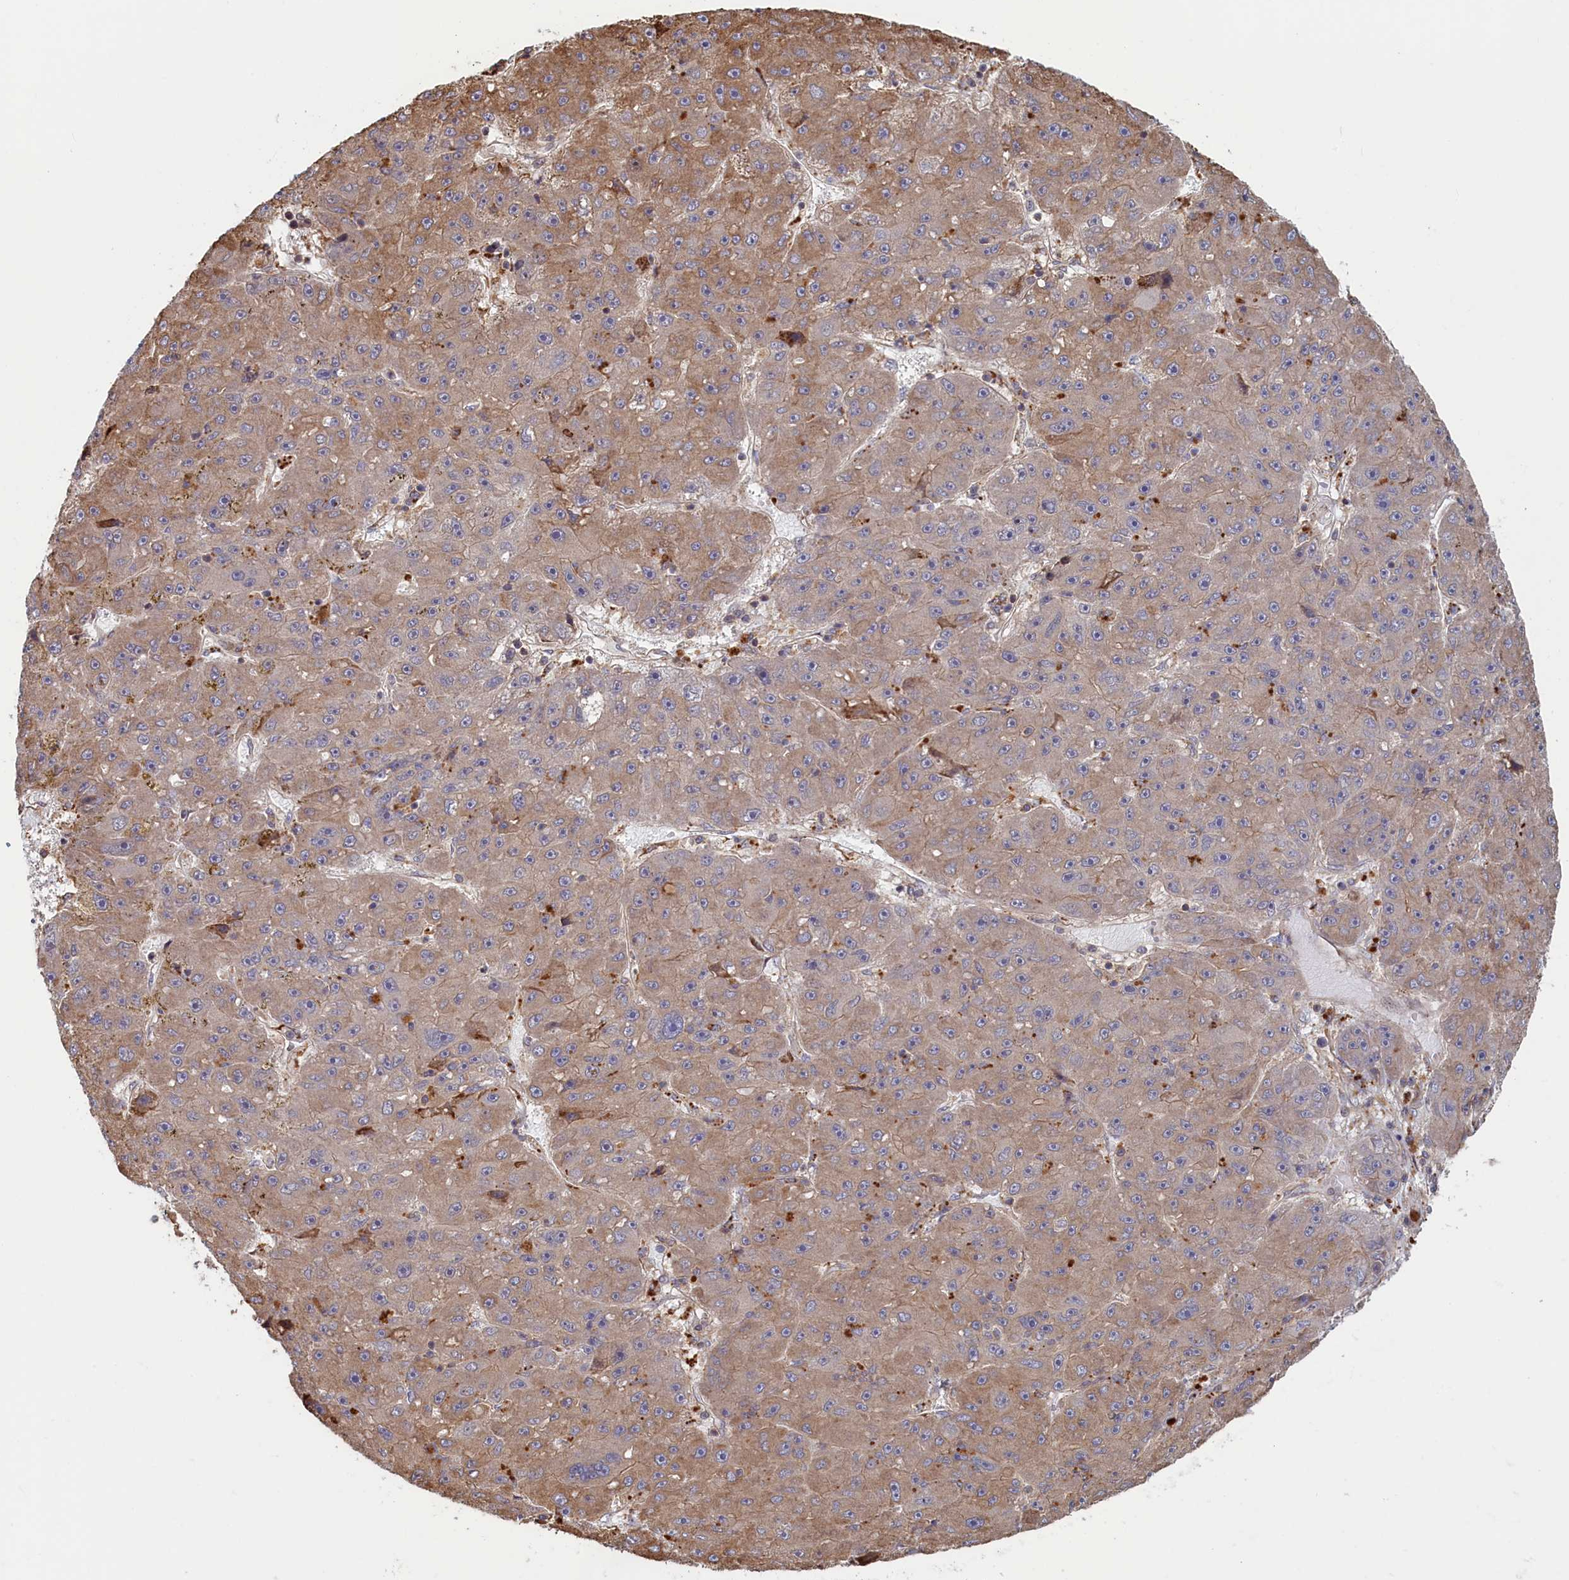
{"staining": {"intensity": "weak", "quantity": ">75%", "location": "cytoplasmic/membranous"}, "tissue": "liver cancer", "cell_type": "Tumor cells", "image_type": "cancer", "snomed": [{"axis": "morphology", "description": "Carcinoma, Hepatocellular, NOS"}, {"axis": "topography", "description": "Liver"}], "caption": "IHC (DAB) staining of hepatocellular carcinoma (liver) shows weak cytoplasmic/membranous protein expression in approximately >75% of tumor cells.", "gene": "RILPL1", "patient": {"sex": "male", "age": 67}}